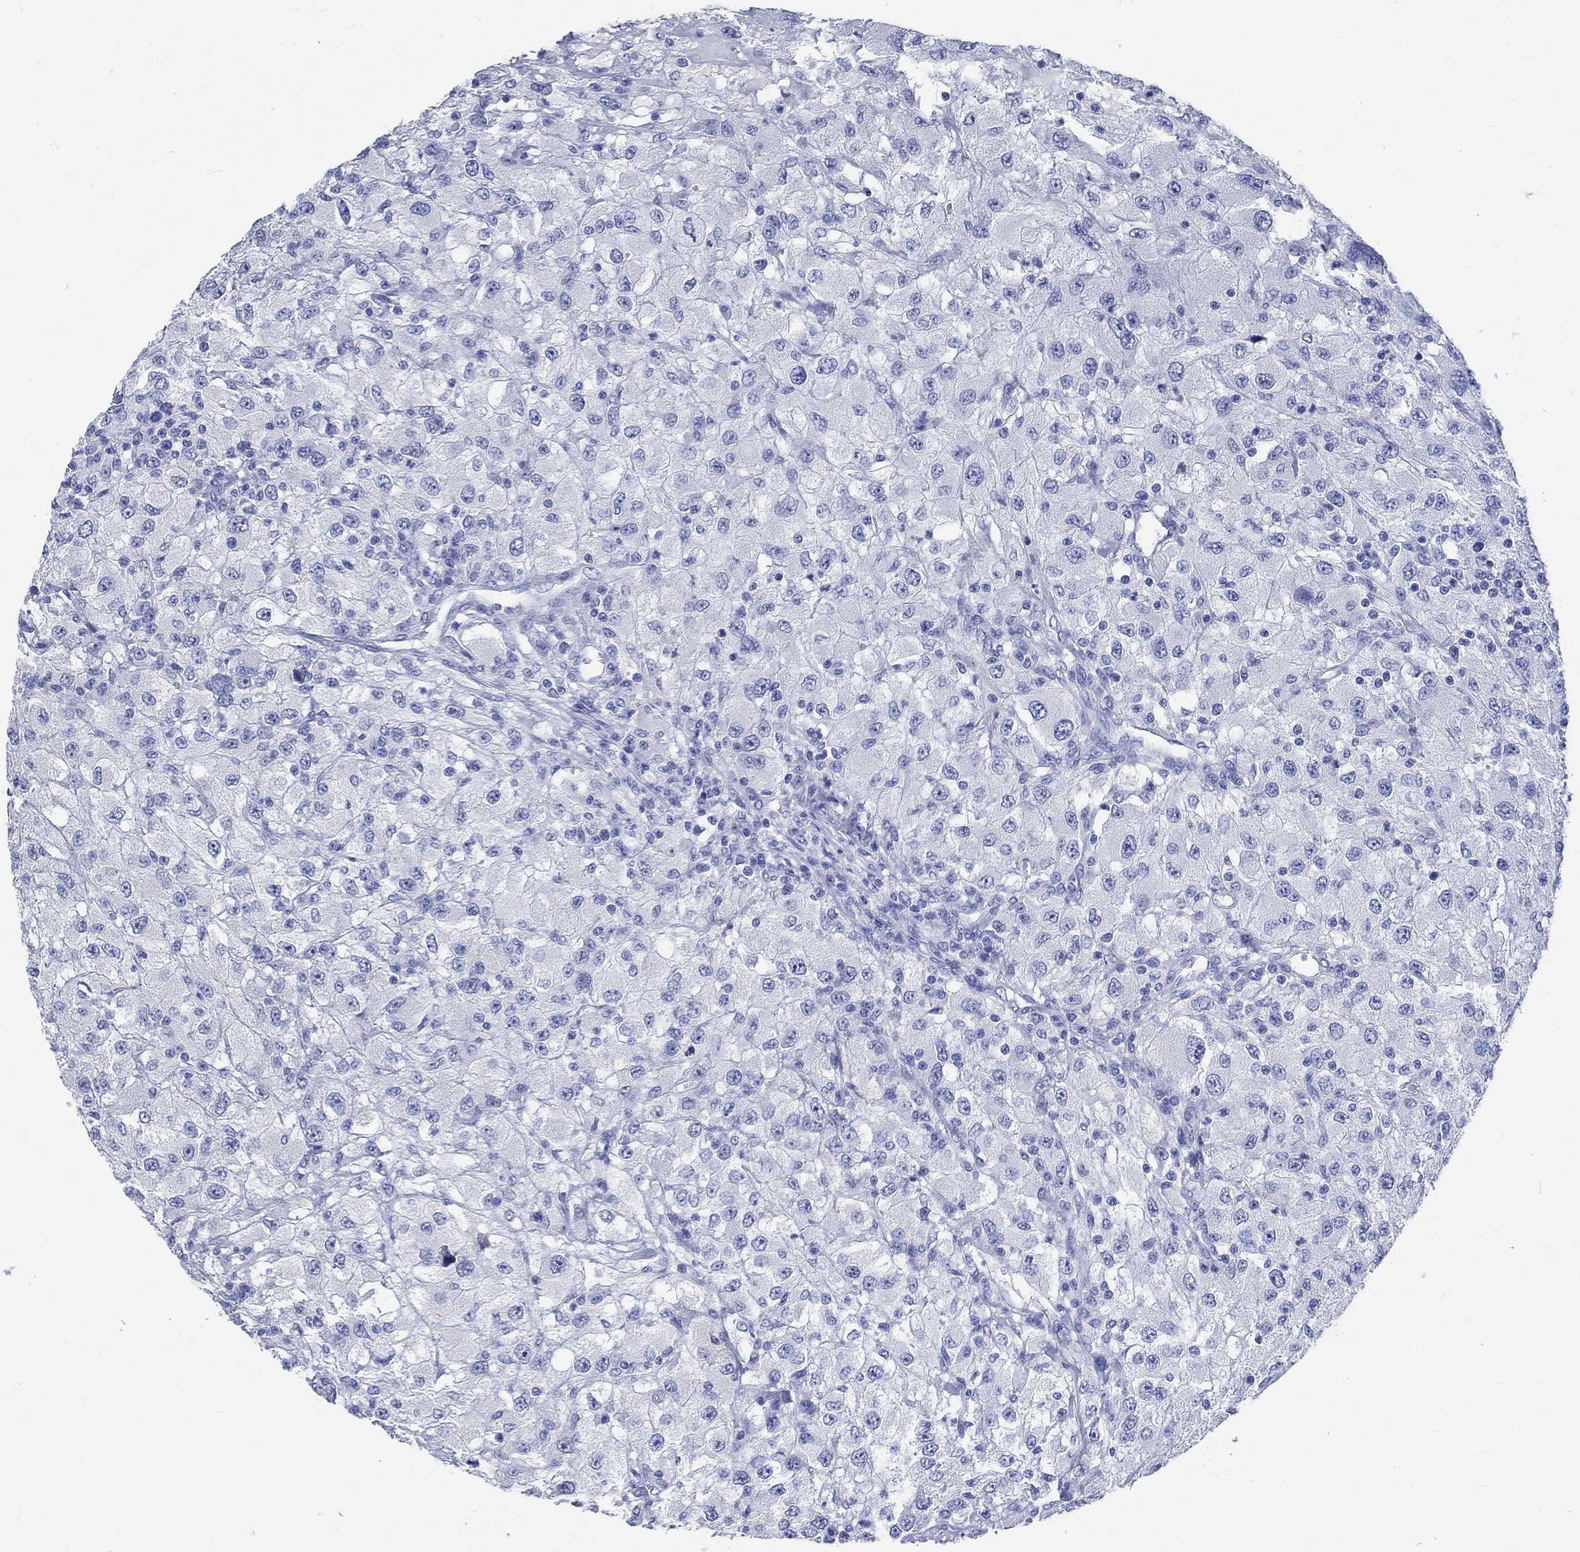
{"staining": {"intensity": "negative", "quantity": "none", "location": "none"}, "tissue": "renal cancer", "cell_type": "Tumor cells", "image_type": "cancer", "snomed": [{"axis": "morphology", "description": "Adenocarcinoma, NOS"}, {"axis": "topography", "description": "Kidney"}], "caption": "This is an immunohistochemistry photomicrograph of human renal adenocarcinoma. There is no staining in tumor cells.", "gene": "C4orf47", "patient": {"sex": "female", "age": 67}}